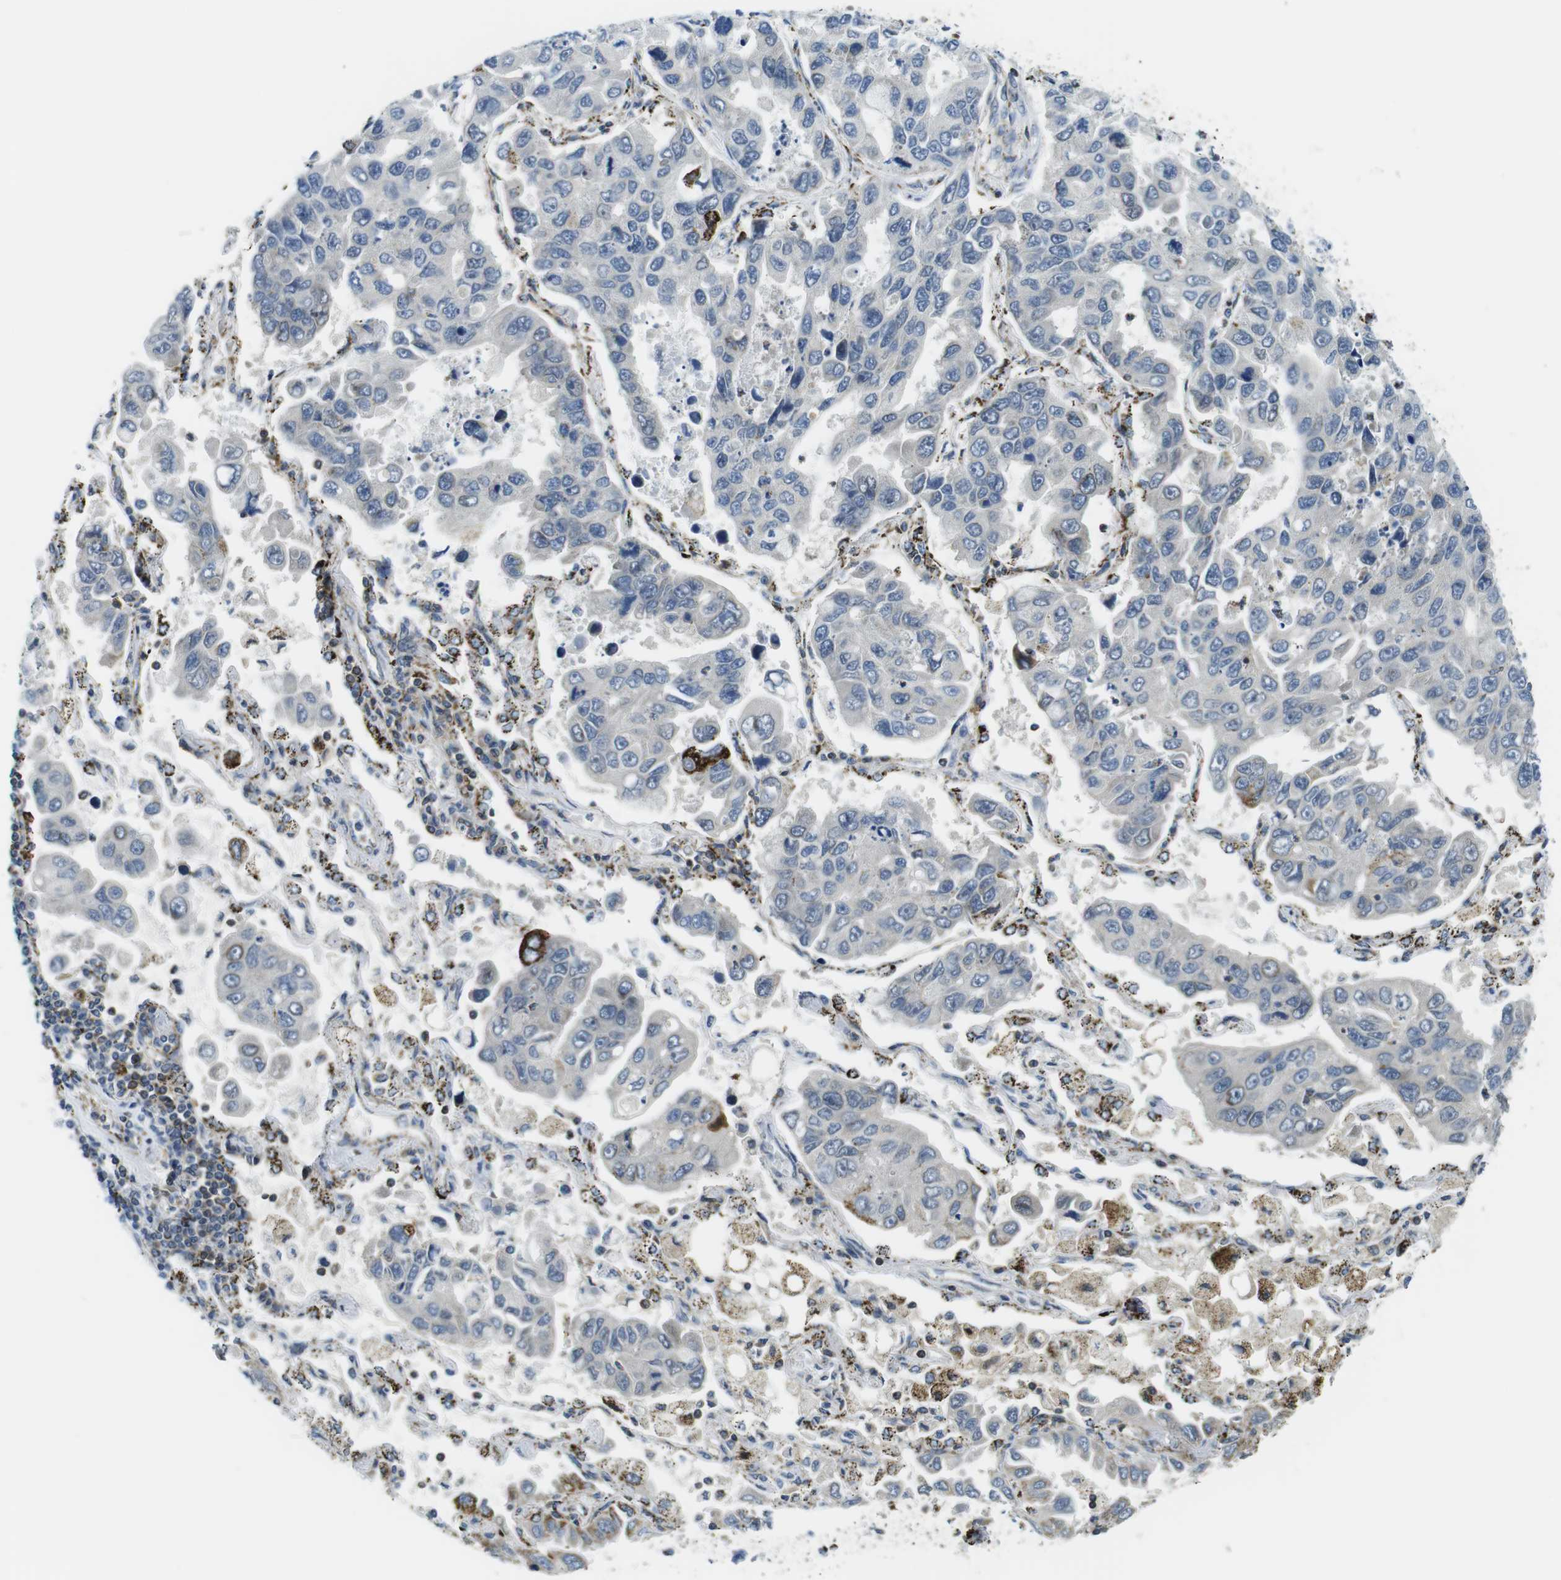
{"staining": {"intensity": "negative", "quantity": "none", "location": "none"}, "tissue": "lung cancer", "cell_type": "Tumor cells", "image_type": "cancer", "snomed": [{"axis": "morphology", "description": "Adenocarcinoma, NOS"}, {"axis": "topography", "description": "Lung"}], "caption": "Tumor cells are negative for protein expression in human lung cancer (adenocarcinoma). (Immunohistochemistry (ihc), brightfield microscopy, high magnification).", "gene": "KCNE3", "patient": {"sex": "male", "age": 64}}